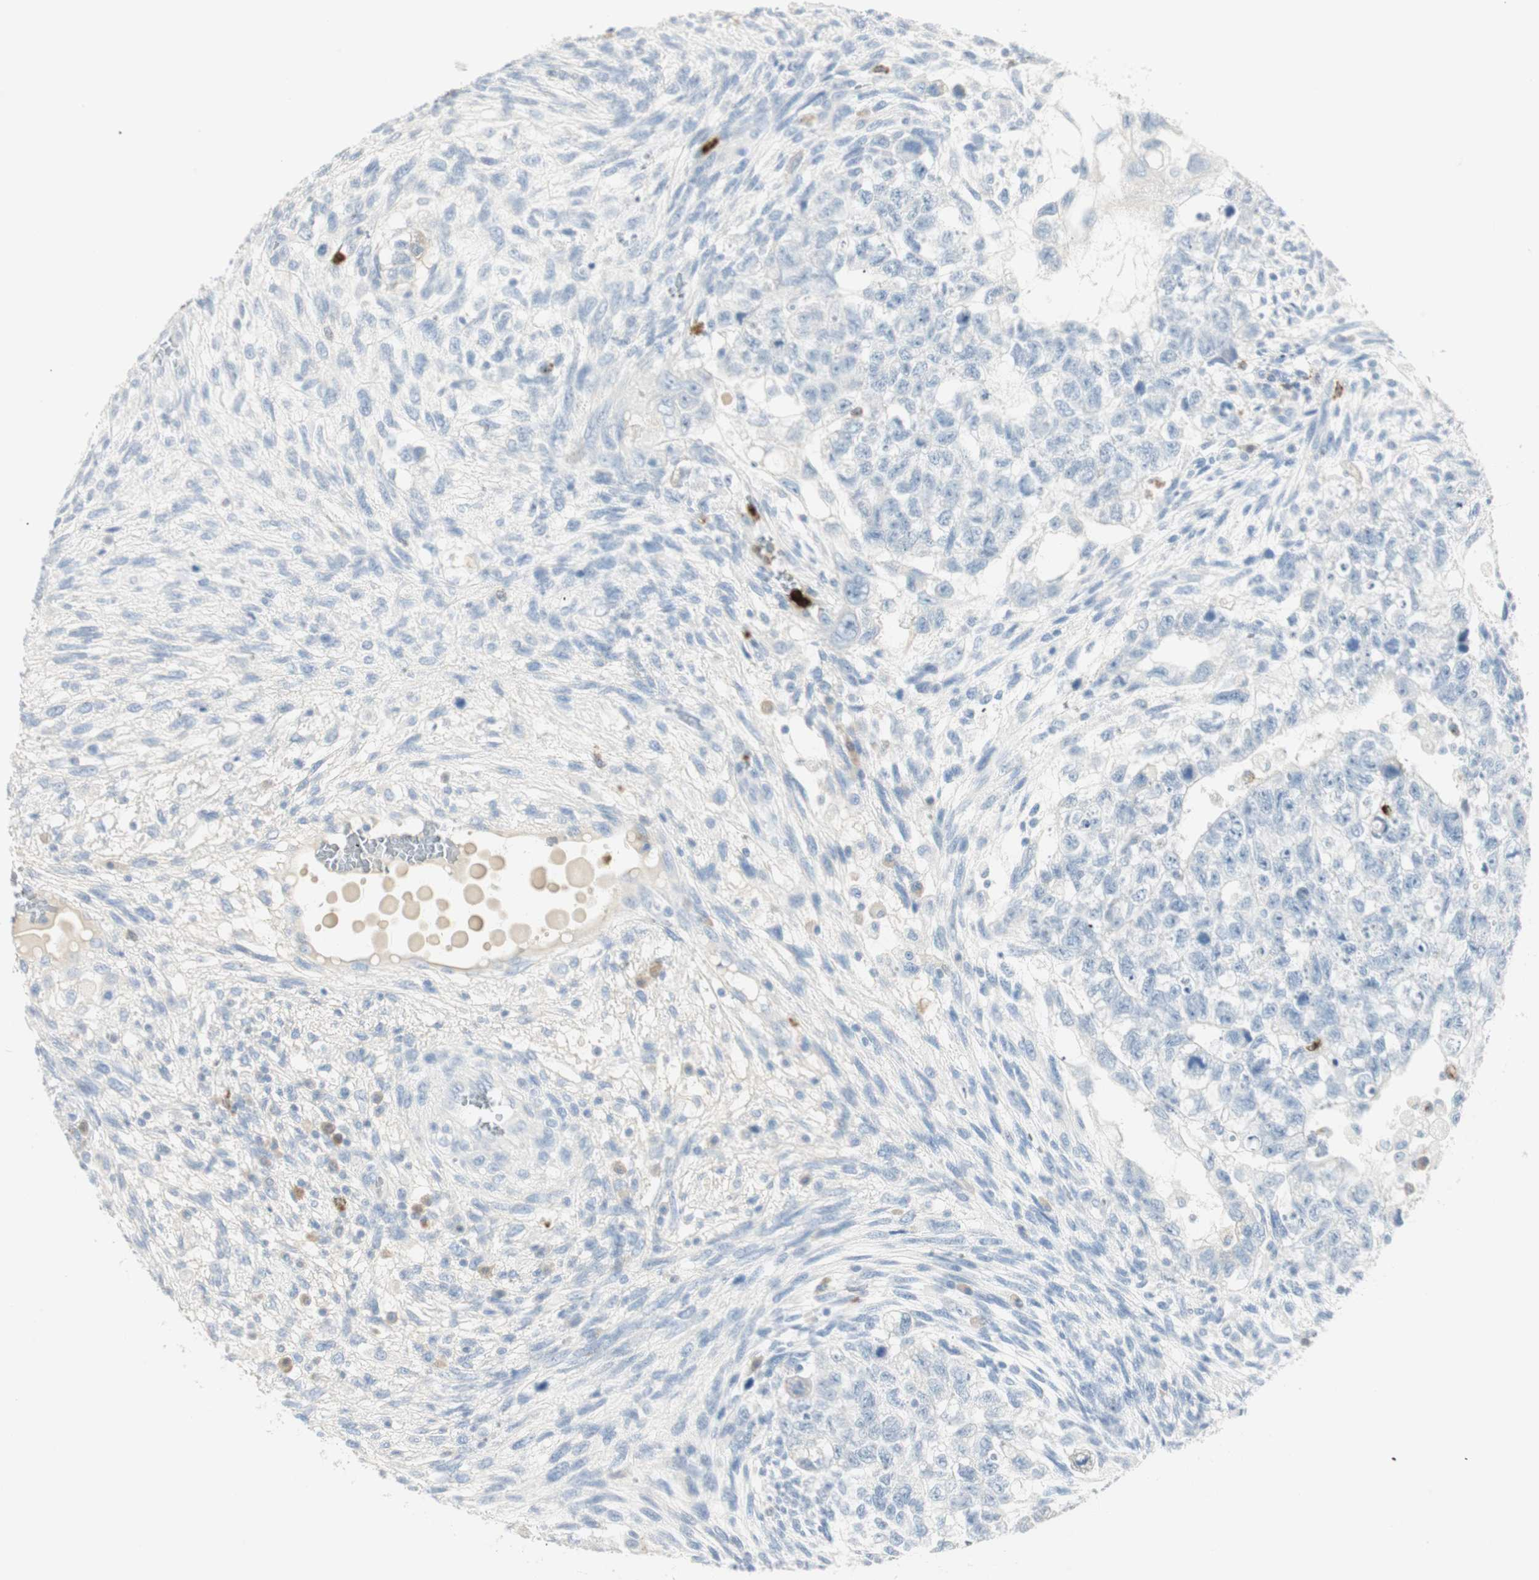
{"staining": {"intensity": "negative", "quantity": "none", "location": "none"}, "tissue": "testis cancer", "cell_type": "Tumor cells", "image_type": "cancer", "snomed": [{"axis": "morphology", "description": "Normal tissue, NOS"}, {"axis": "morphology", "description": "Carcinoma, Embryonal, NOS"}, {"axis": "topography", "description": "Testis"}], "caption": "DAB immunohistochemical staining of testis embryonal carcinoma demonstrates no significant staining in tumor cells. Nuclei are stained in blue.", "gene": "PRTN3", "patient": {"sex": "male", "age": 36}}